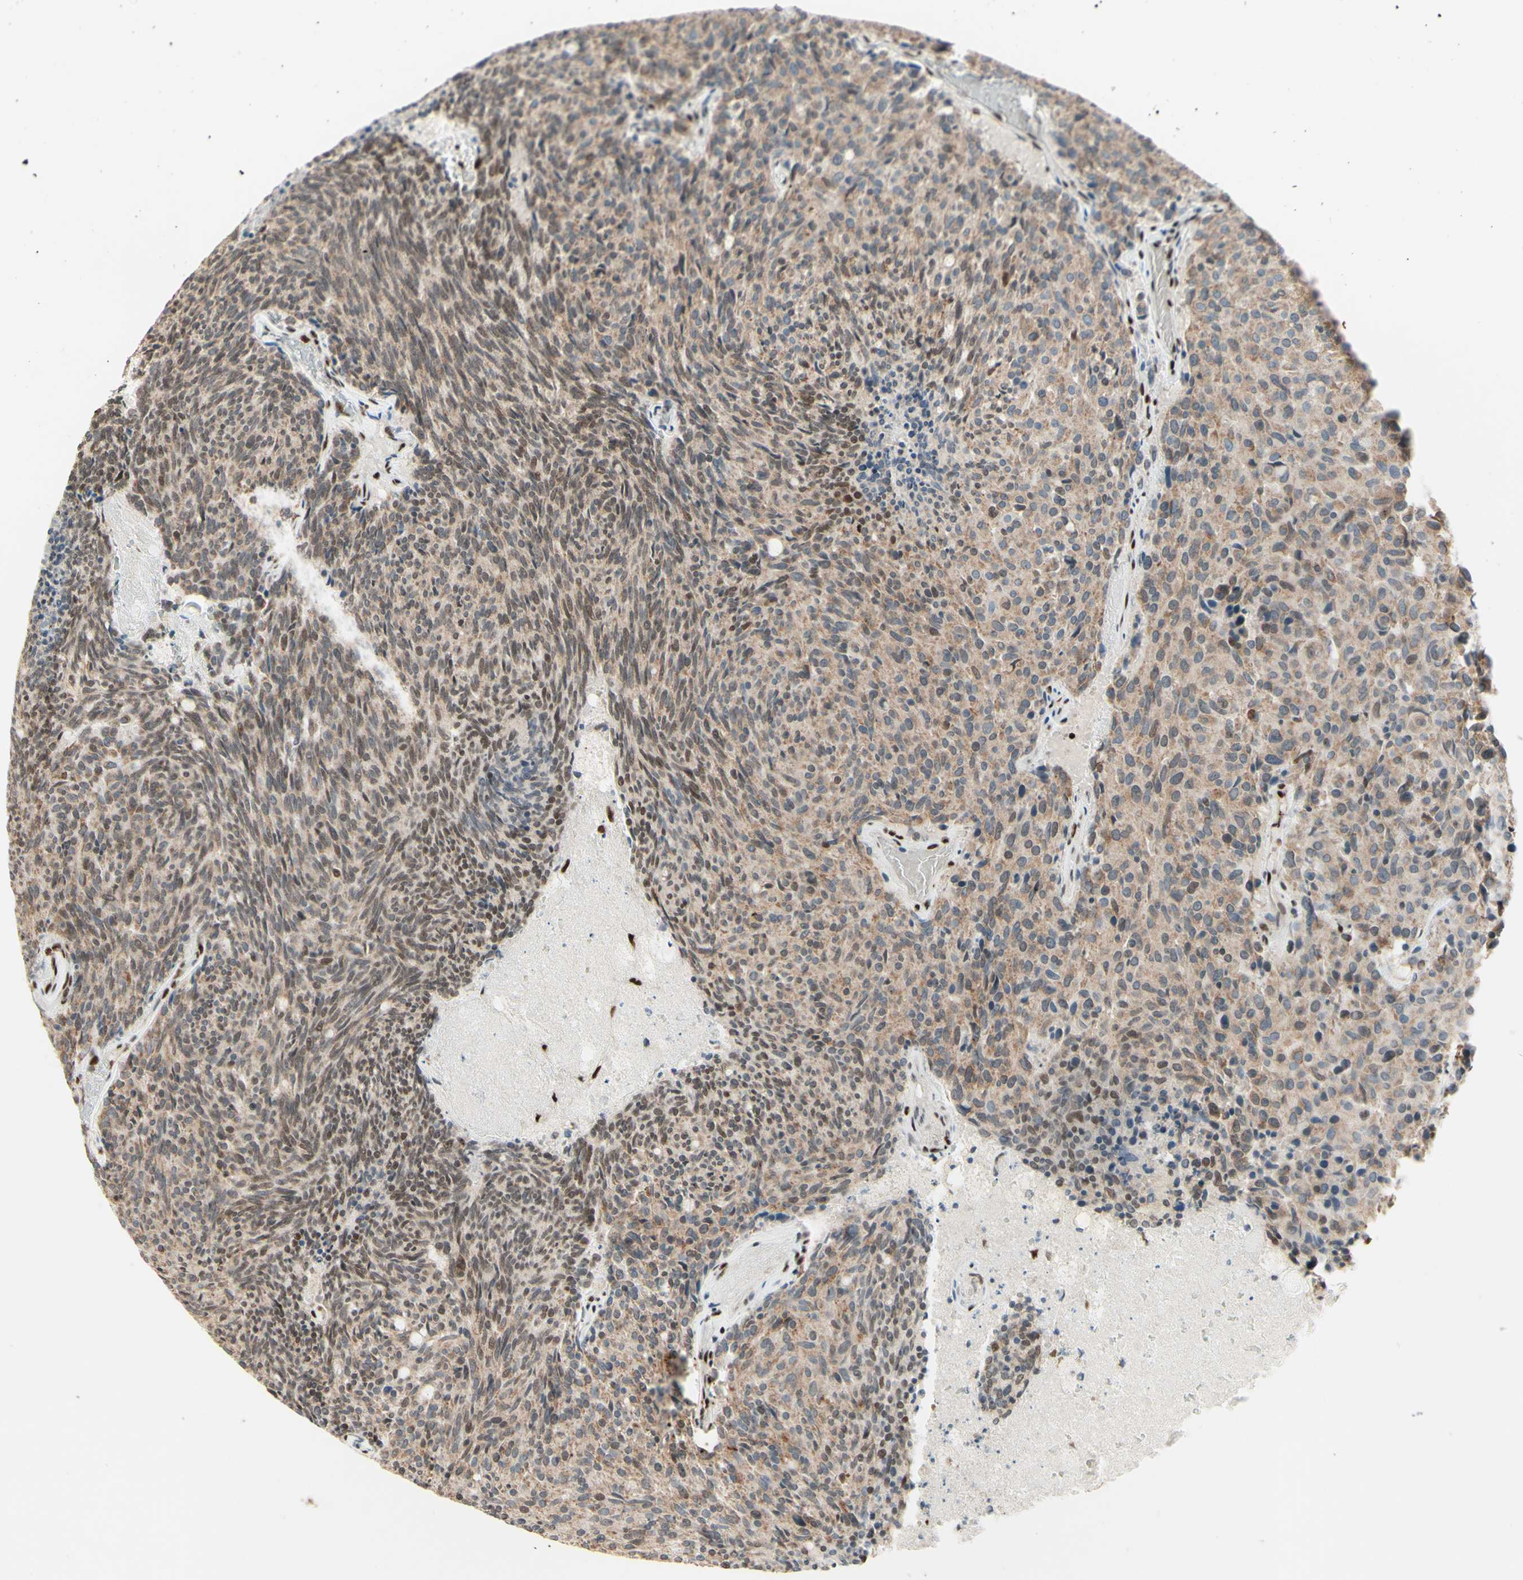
{"staining": {"intensity": "weak", "quantity": ">75%", "location": "cytoplasmic/membranous"}, "tissue": "carcinoid", "cell_type": "Tumor cells", "image_type": "cancer", "snomed": [{"axis": "morphology", "description": "Carcinoid, malignant, NOS"}, {"axis": "topography", "description": "Pancreas"}], "caption": "Carcinoid (malignant) was stained to show a protein in brown. There is low levels of weak cytoplasmic/membranous staining in about >75% of tumor cells.", "gene": "NR3C1", "patient": {"sex": "female", "age": 54}}